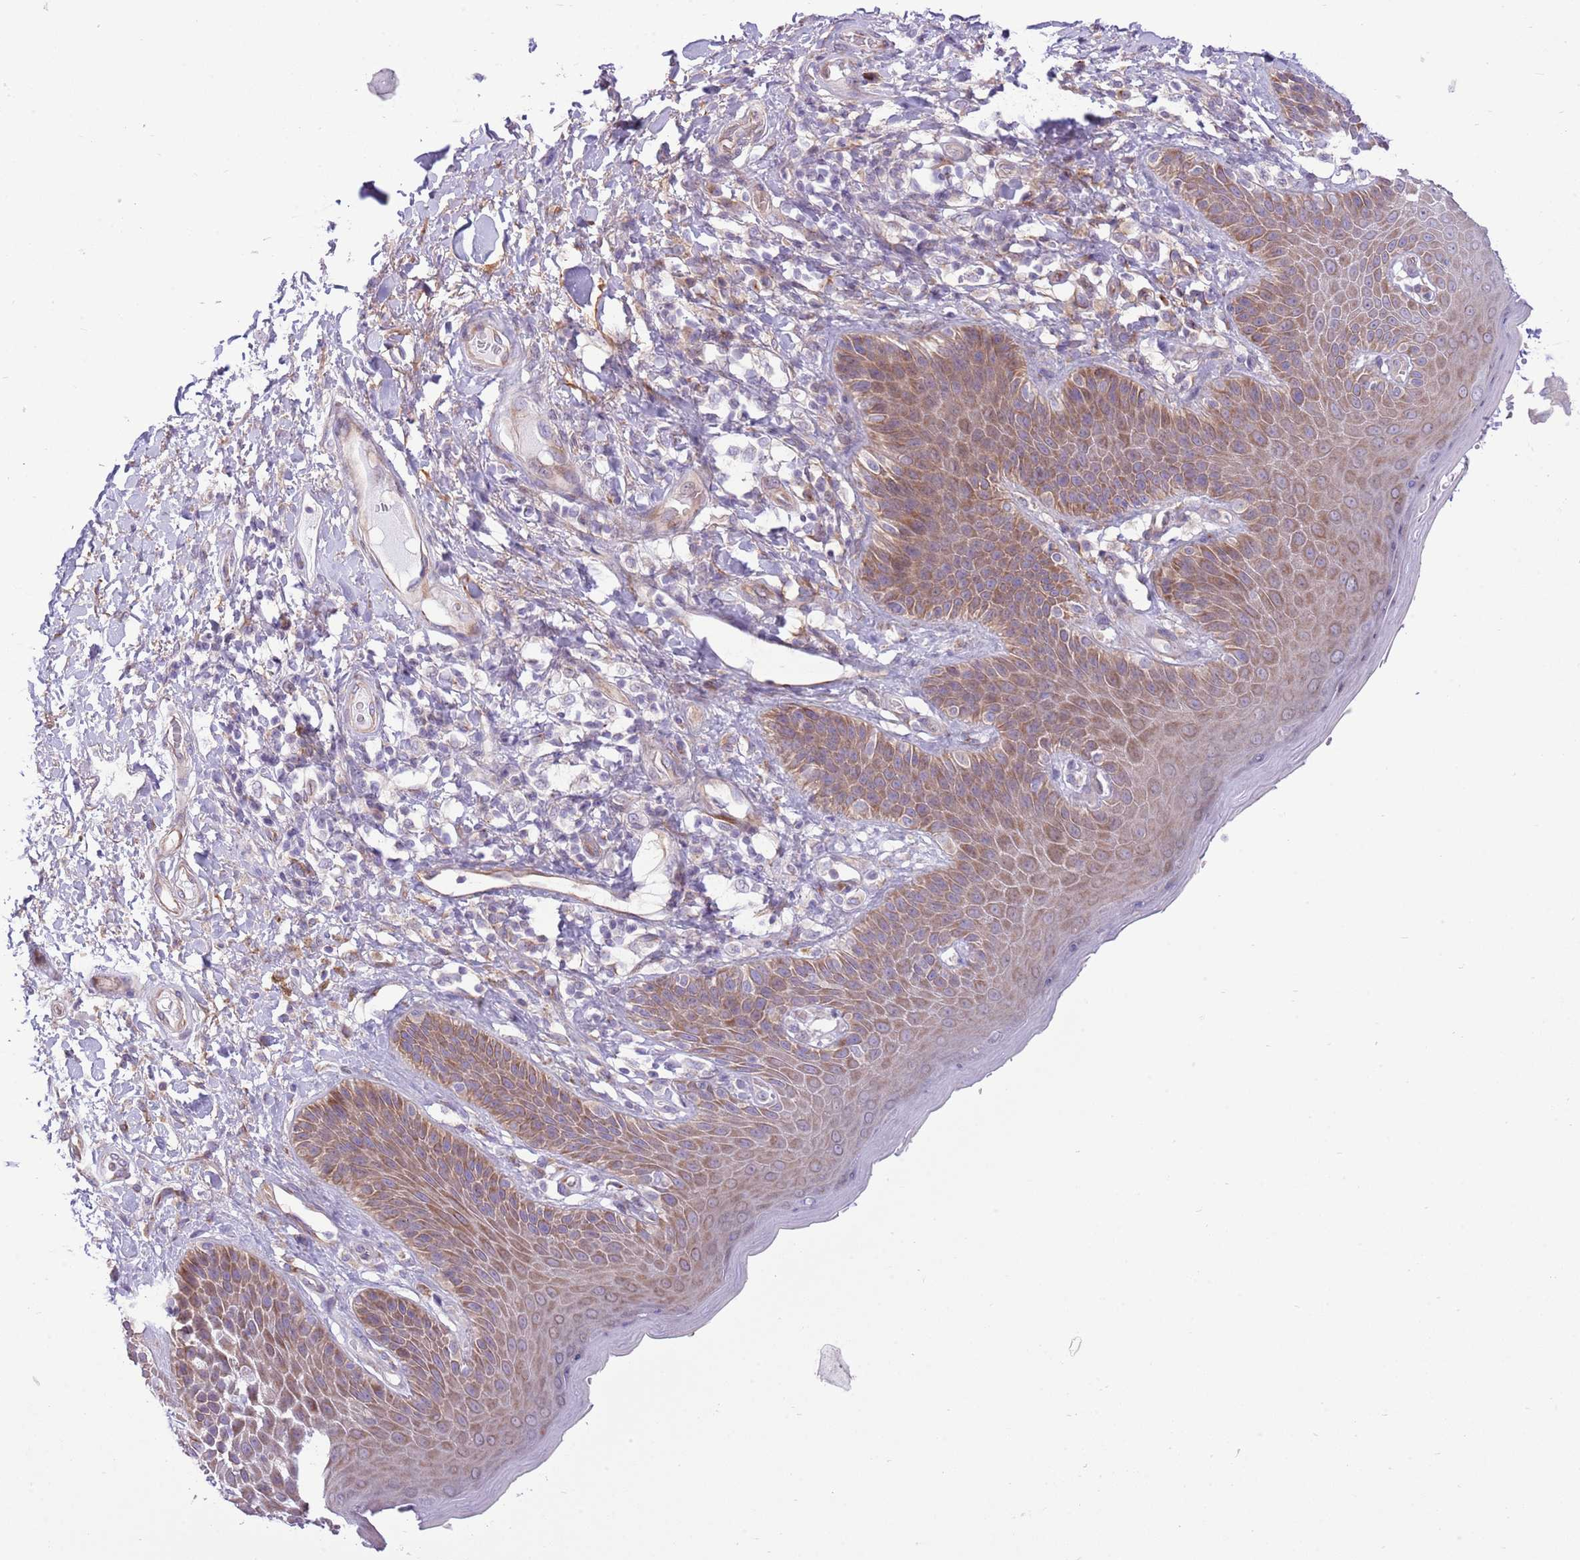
{"staining": {"intensity": "moderate", "quantity": ">75%", "location": "cytoplasmic/membranous"}, "tissue": "skin", "cell_type": "Epidermal cells", "image_type": "normal", "snomed": [{"axis": "morphology", "description": "Normal tissue, NOS"}, {"axis": "topography", "description": "Anal"}], "caption": "A high-resolution histopathology image shows immunohistochemistry staining of unremarkable skin, which reveals moderate cytoplasmic/membranous positivity in approximately >75% of epidermal cells.", "gene": "ZC4H2", "patient": {"sex": "female", "age": 89}}